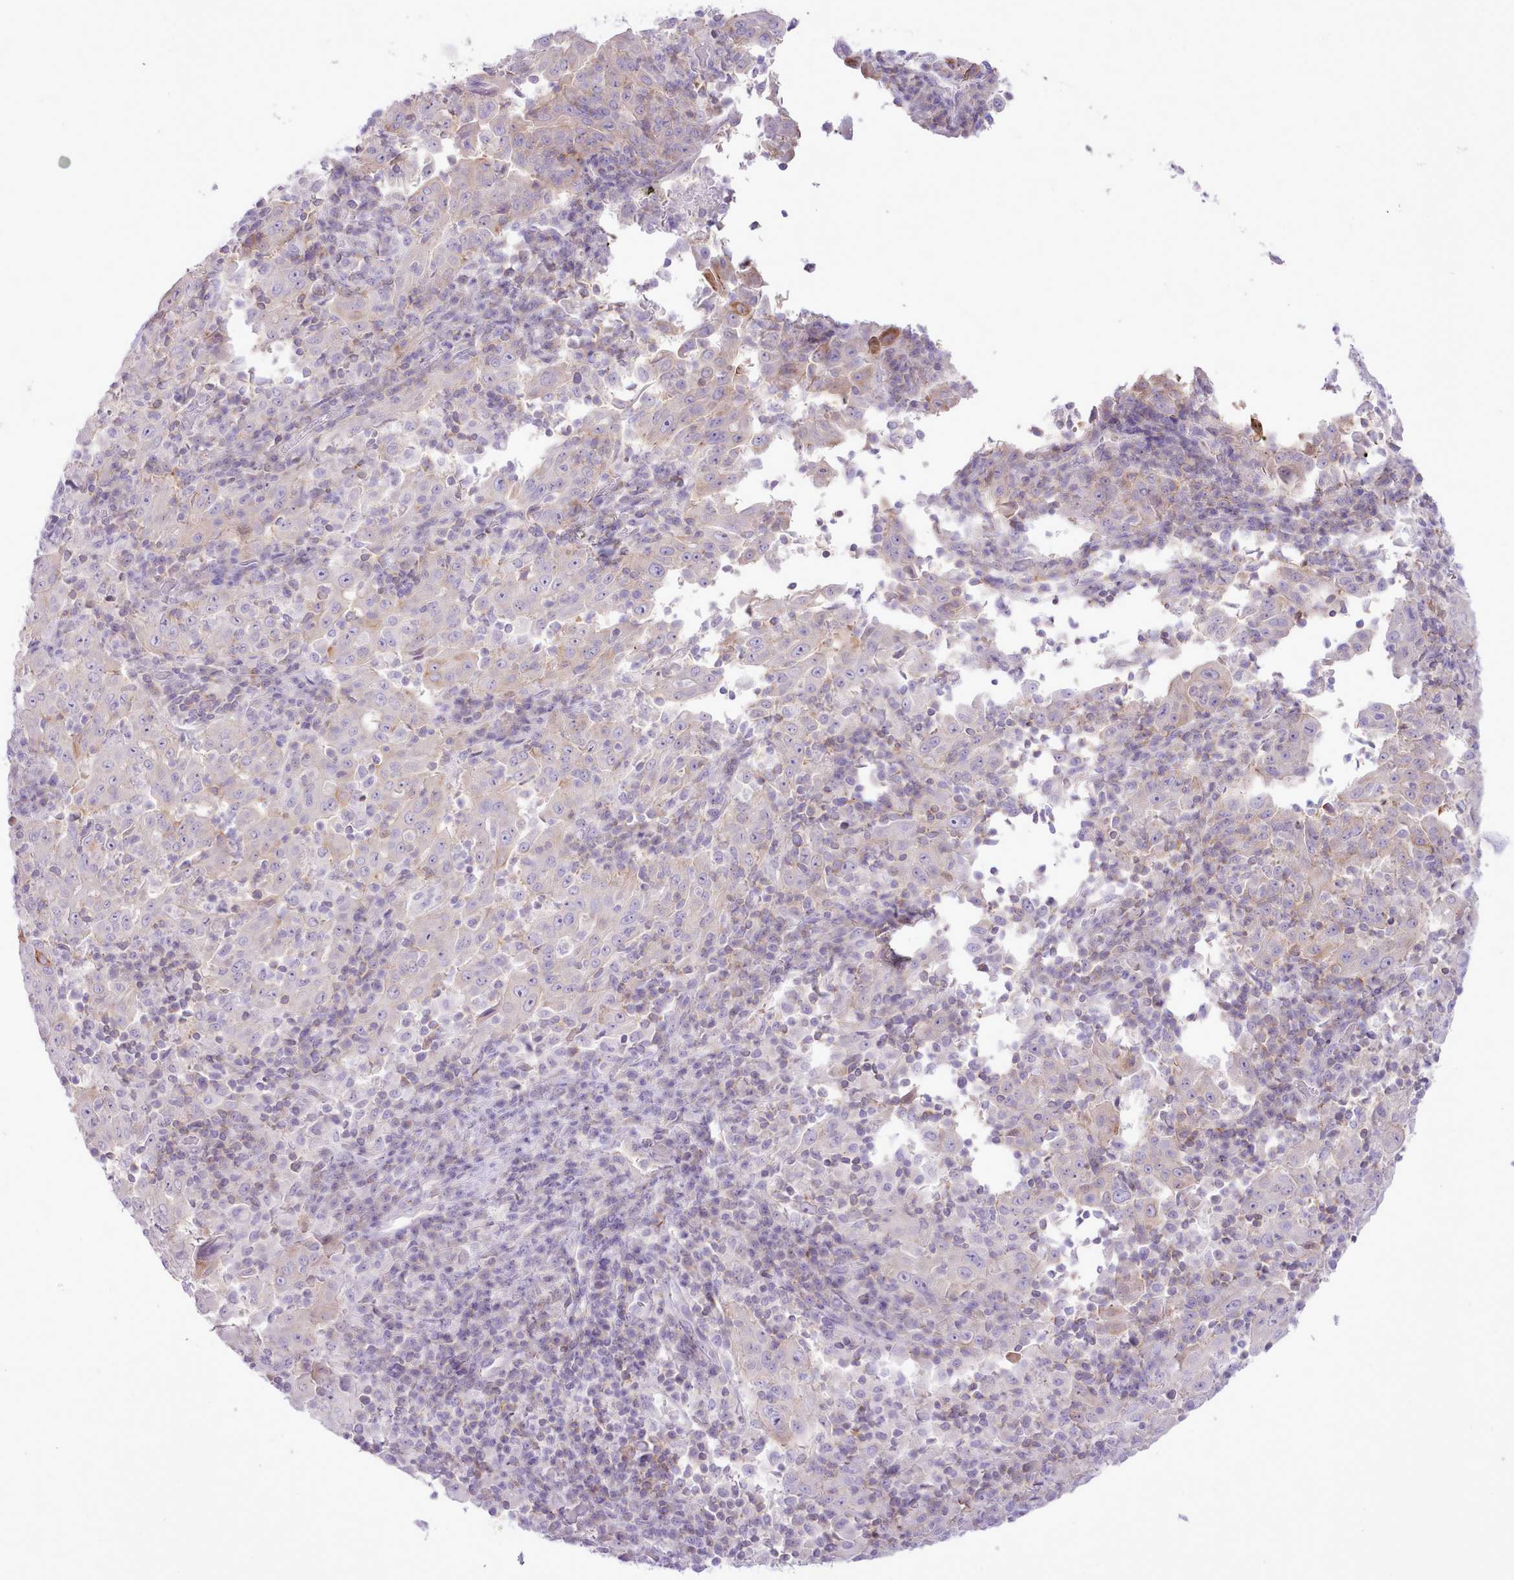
{"staining": {"intensity": "negative", "quantity": "none", "location": "none"}, "tissue": "pancreatic cancer", "cell_type": "Tumor cells", "image_type": "cancer", "snomed": [{"axis": "morphology", "description": "Adenocarcinoma, NOS"}, {"axis": "topography", "description": "Pancreas"}], "caption": "The histopathology image displays no staining of tumor cells in pancreatic cancer.", "gene": "MDFI", "patient": {"sex": "male", "age": 63}}